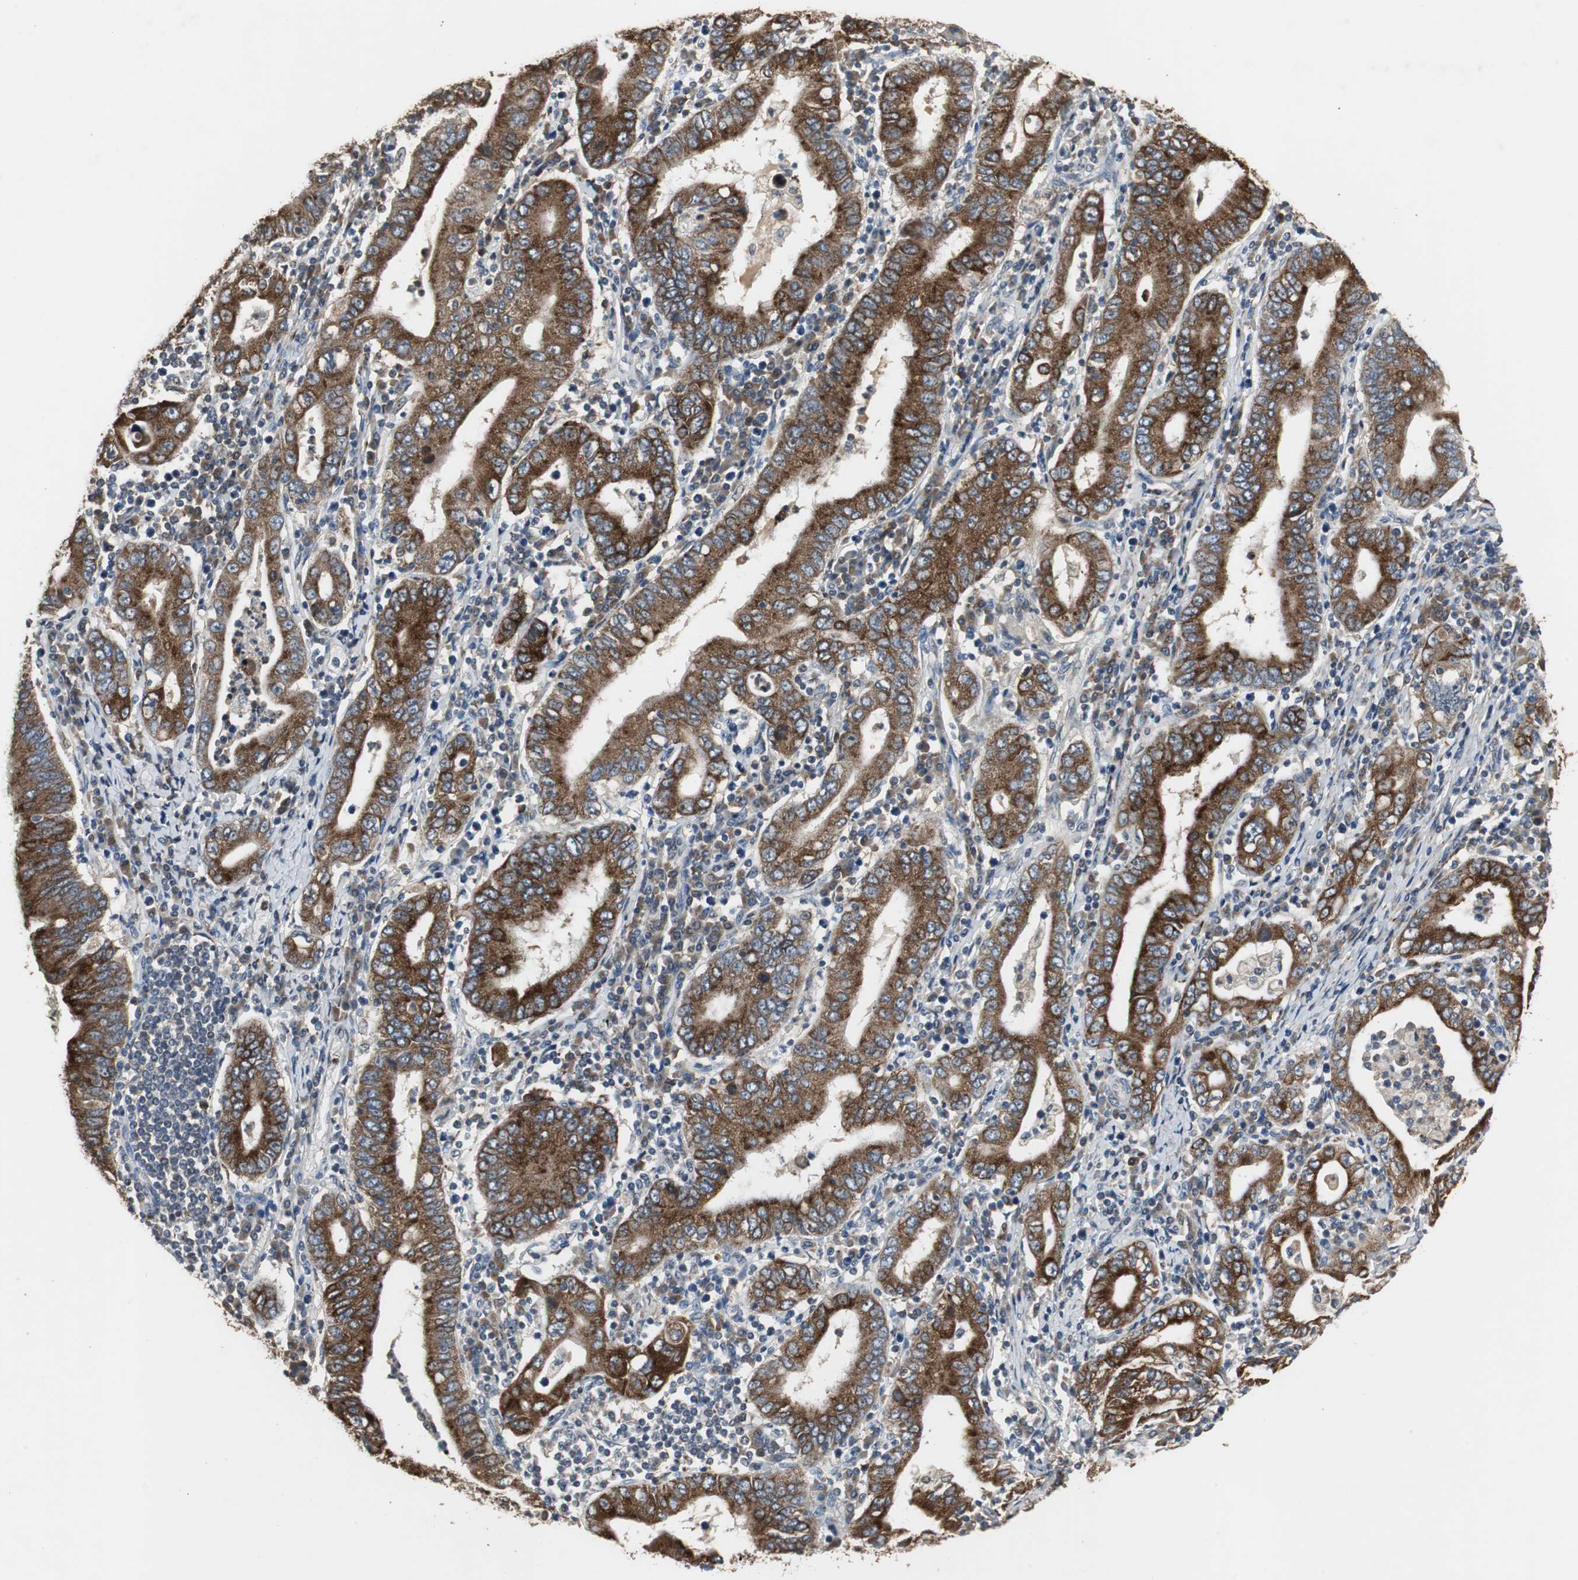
{"staining": {"intensity": "strong", "quantity": ">75%", "location": "cytoplasmic/membranous"}, "tissue": "stomach cancer", "cell_type": "Tumor cells", "image_type": "cancer", "snomed": [{"axis": "morphology", "description": "Normal tissue, NOS"}, {"axis": "morphology", "description": "Adenocarcinoma, NOS"}, {"axis": "topography", "description": "Esophagus"}, {"axis": "topography", "description": "Stomach, upper"}, {"axis": "topography", "description": "Peripheral nerve tissue"}], "caption": "Human stomach adenocarcinoma stained with a brown dye exhibits strong cytoplasmic/membranous positive staining in about >75% of tumor cells.", "gene": "JTB", "patient": {"sex": "male", "age": 62}}